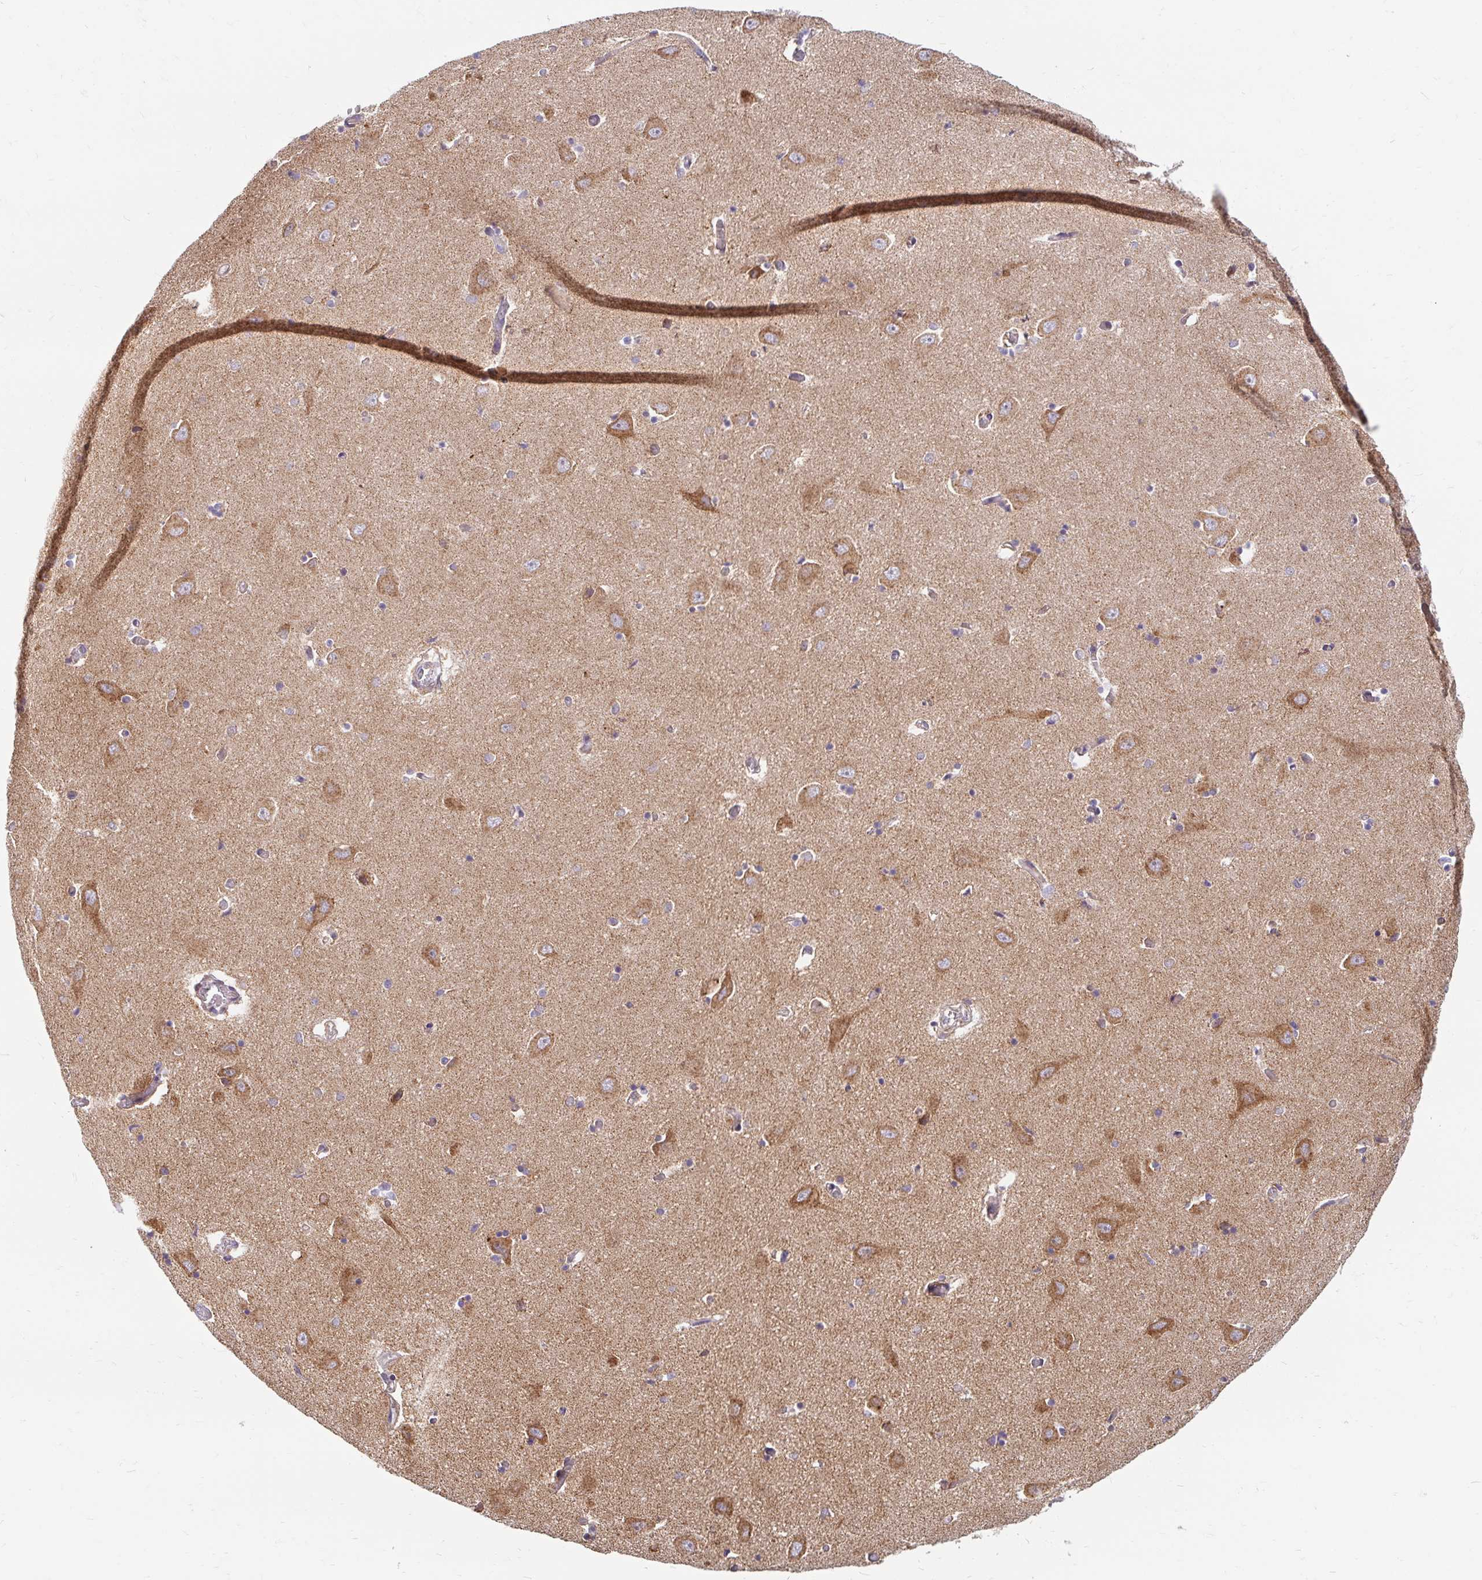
{"staining": {"intensity": "moderate", "quantity": "<25%", "location": "cytoplasmic/membranous"}, "tissue": "caudate", "cell_type": "Glial cells", "image_type": "normal", "snomed": [{"axis": "morphology", "description": "Normal tissue, NOS"}, {"axis": "topography", "description": "Lateral ventricle wall"}, {"axis": "topography", "description": "Hippocampus"}], "caption": "Moderate cytoplasmic/membranous staining for a protein is appreciated in about <25% of glial cells of normal caudate using immunohistochemistry (IHC).", "gene": "SKP2", "patient": {"sex": "female", "age": 63}}